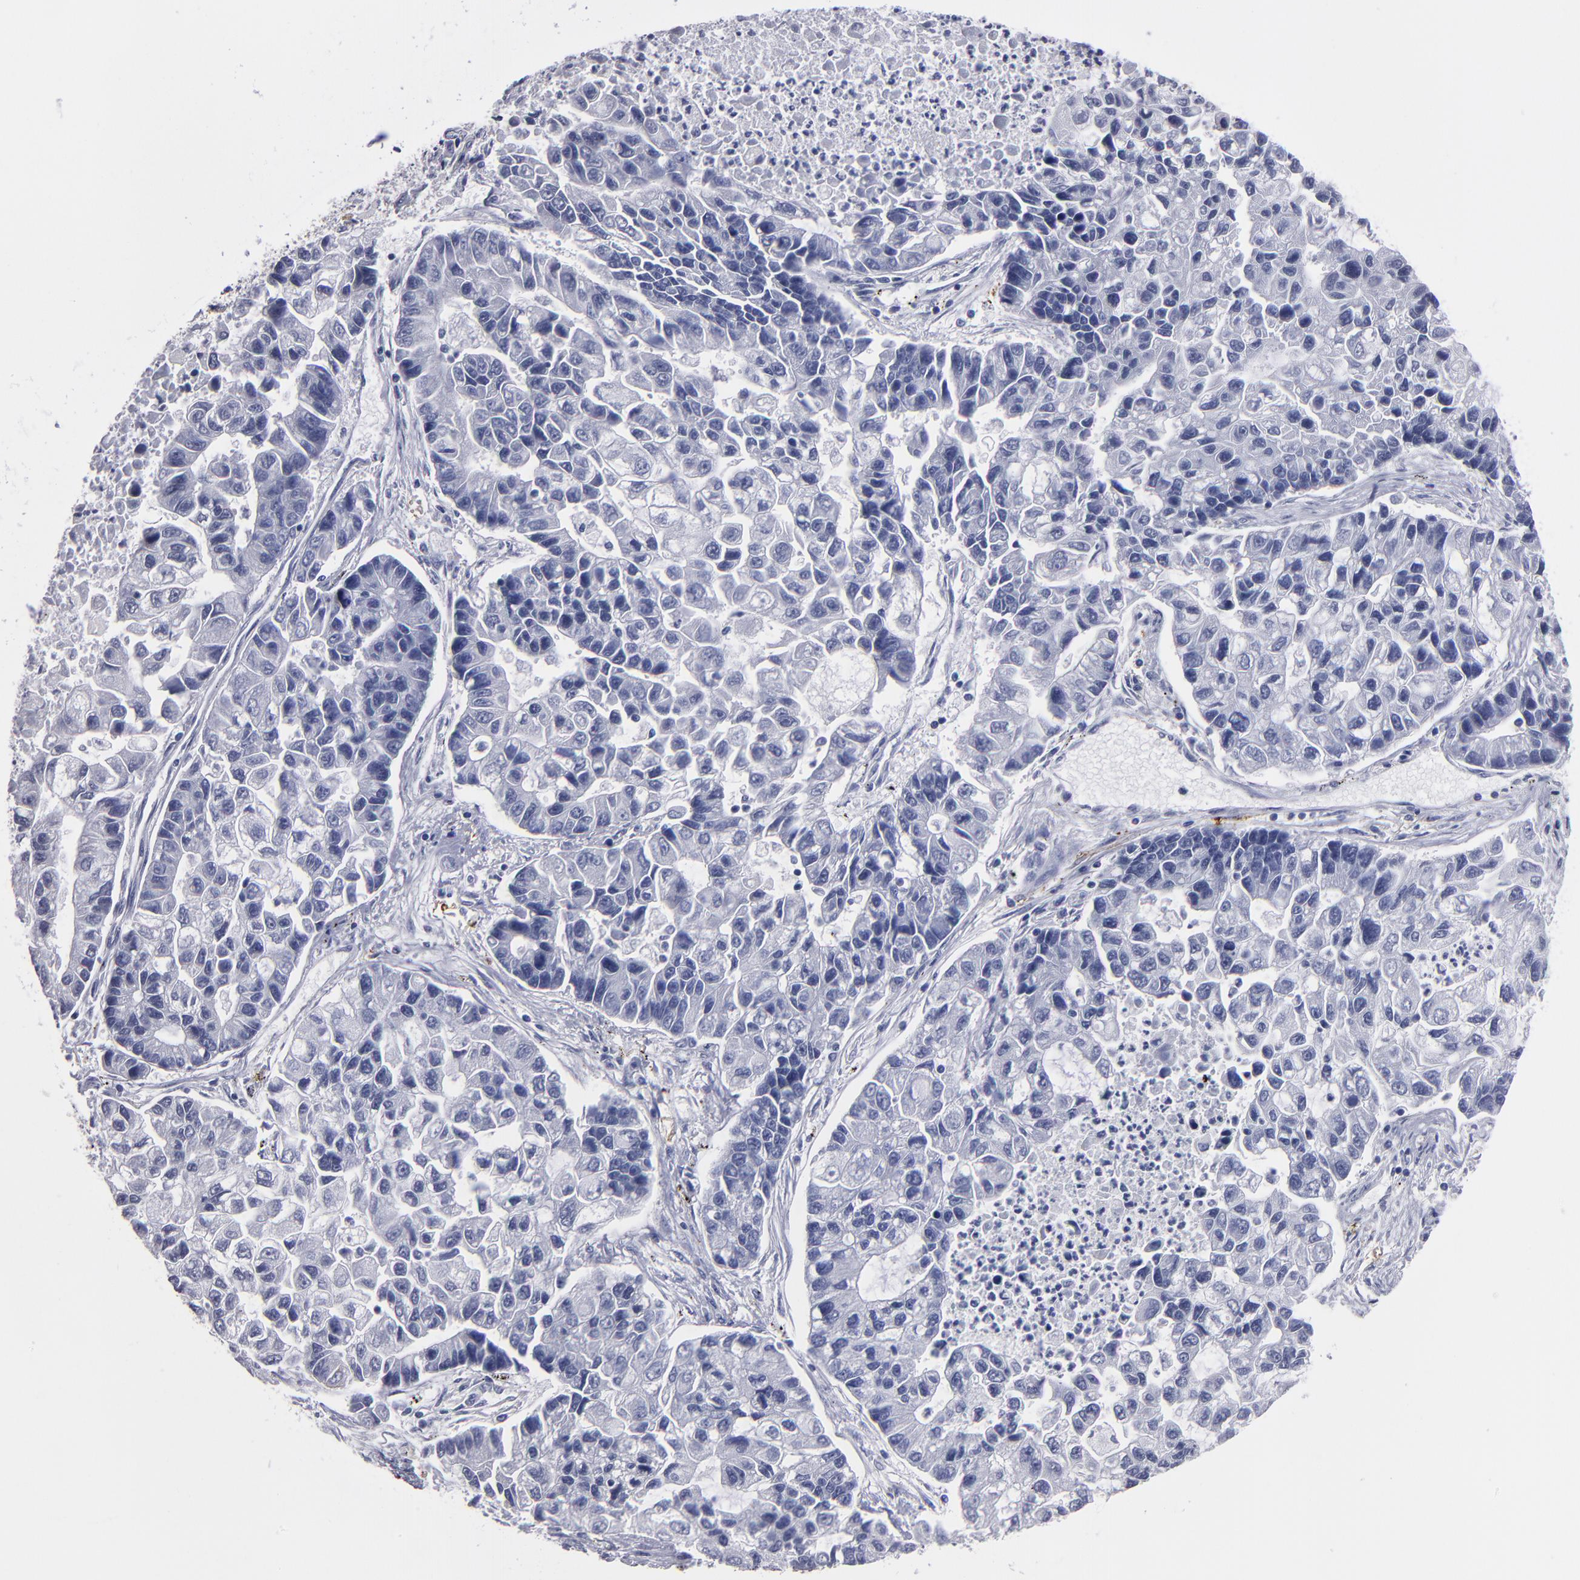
{"staining": {"intensity": "negative", "quantity": "none", "location": "none"}, "tissue": "lung cancer", "cell_type": "Tumor cells", "image_type": "cancer", "snomed": [{"axis": "morphology", "description": "Adenocarcinoma, NOS"}, {"axis": "topography", "description": "Lung"}], "caption": "Human lung cancer (adenocarcinoma) stained for a protein using immunohistochemistry shows no positivity in tumor cells.", "gene": "FABP4", "patient": {"sex": "female", "age": 51}}